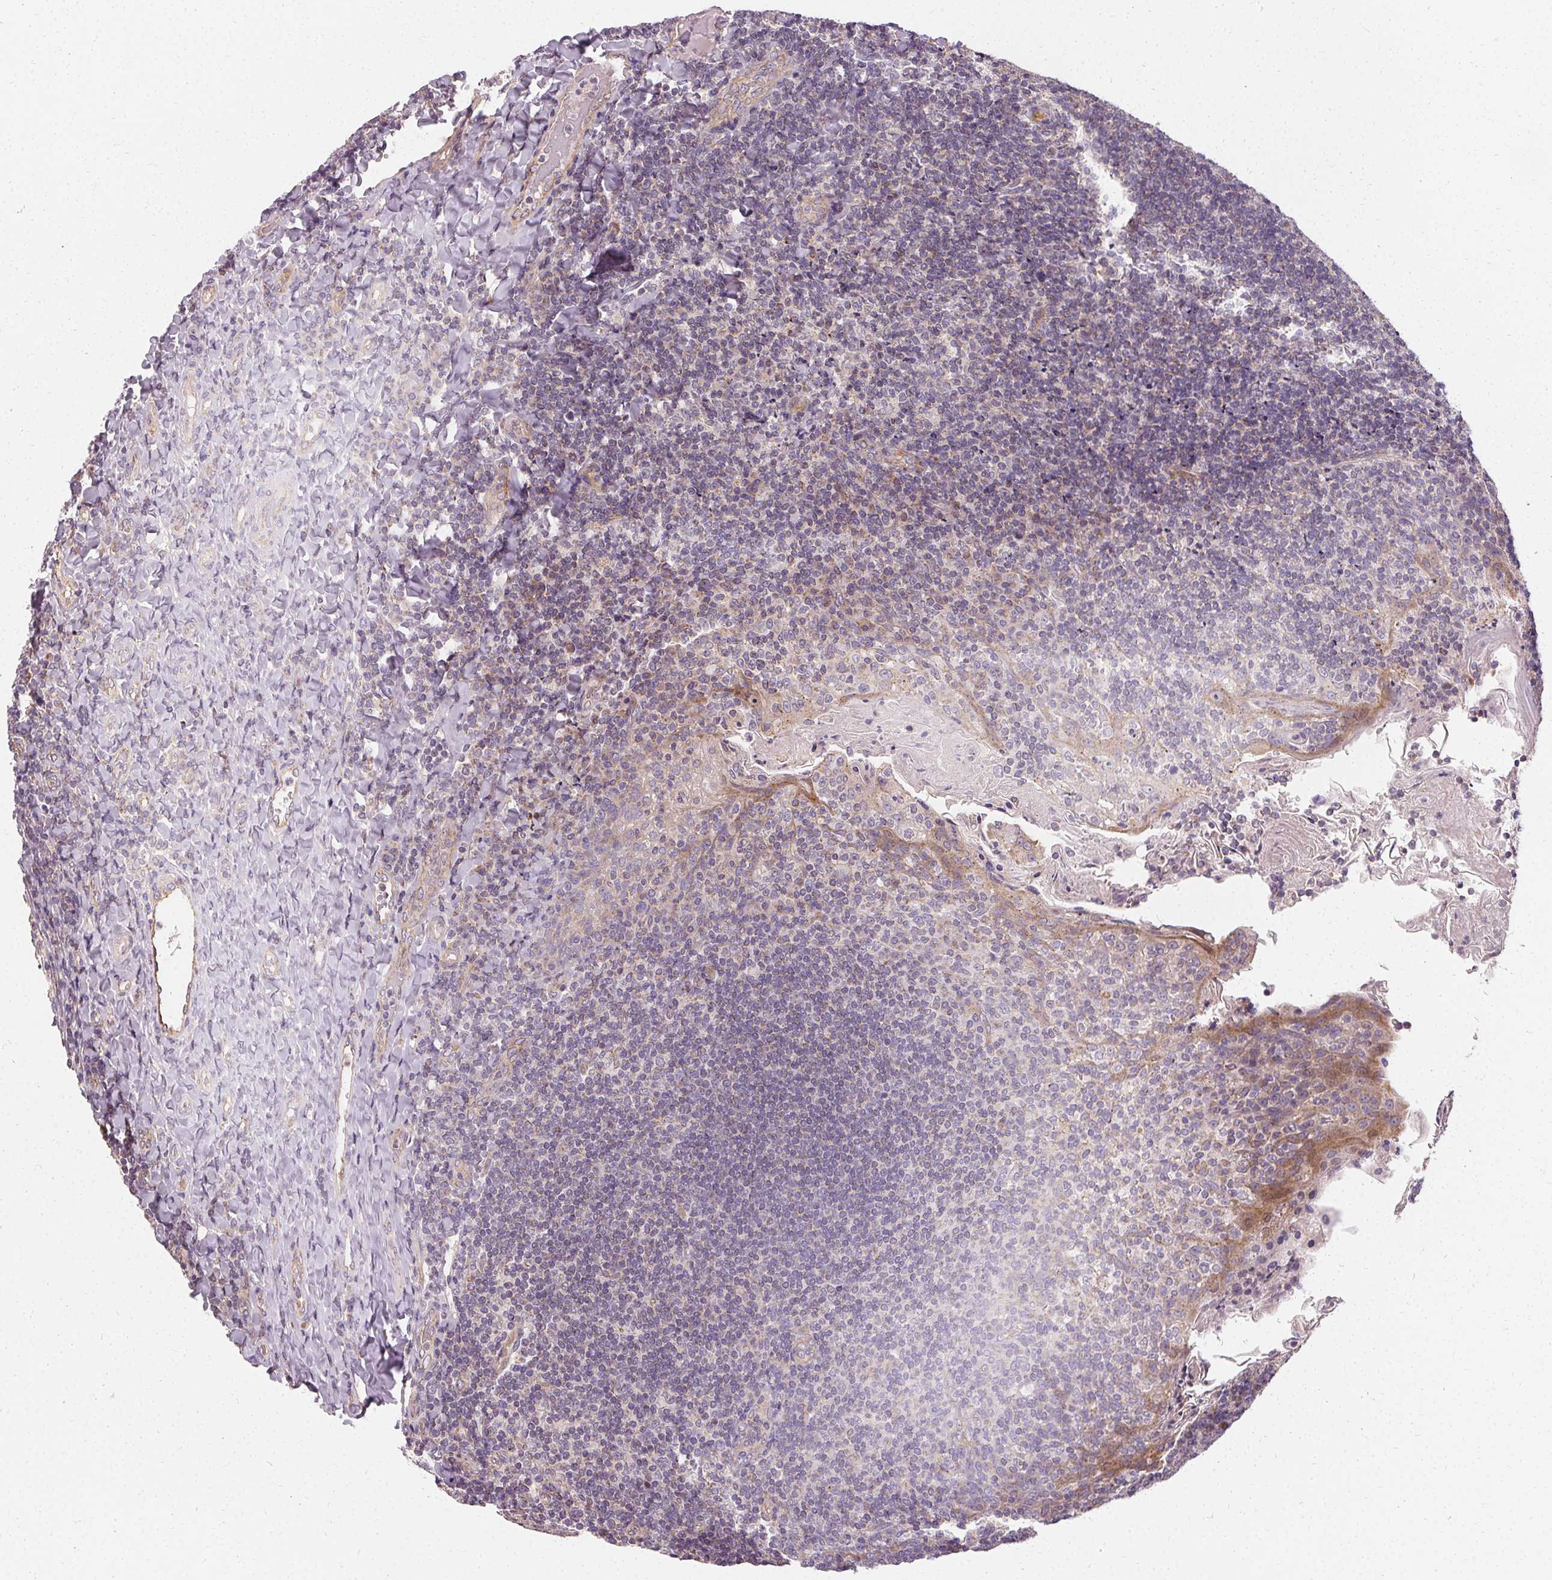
{"staining": {"intensity": "strong", "quantity": "<25%", "location": "cytoplasmic/membranous"}, "tissue": "tonsil", "cell_type": "Germinal center cells", "image_type": "normal", "snomed": [{"axis": "morphology", "description": "Normal tissue, NOS"}, {"axis": "topography", "description": "Tonsil"}], "caption": "Germinal center cells exhibit medium levels of strong cytoplasmic/membranous staining in about <25% of cells in benign tonsil.", "gene": "APLP1", "patient": {"sex": "female", "age": 10}}